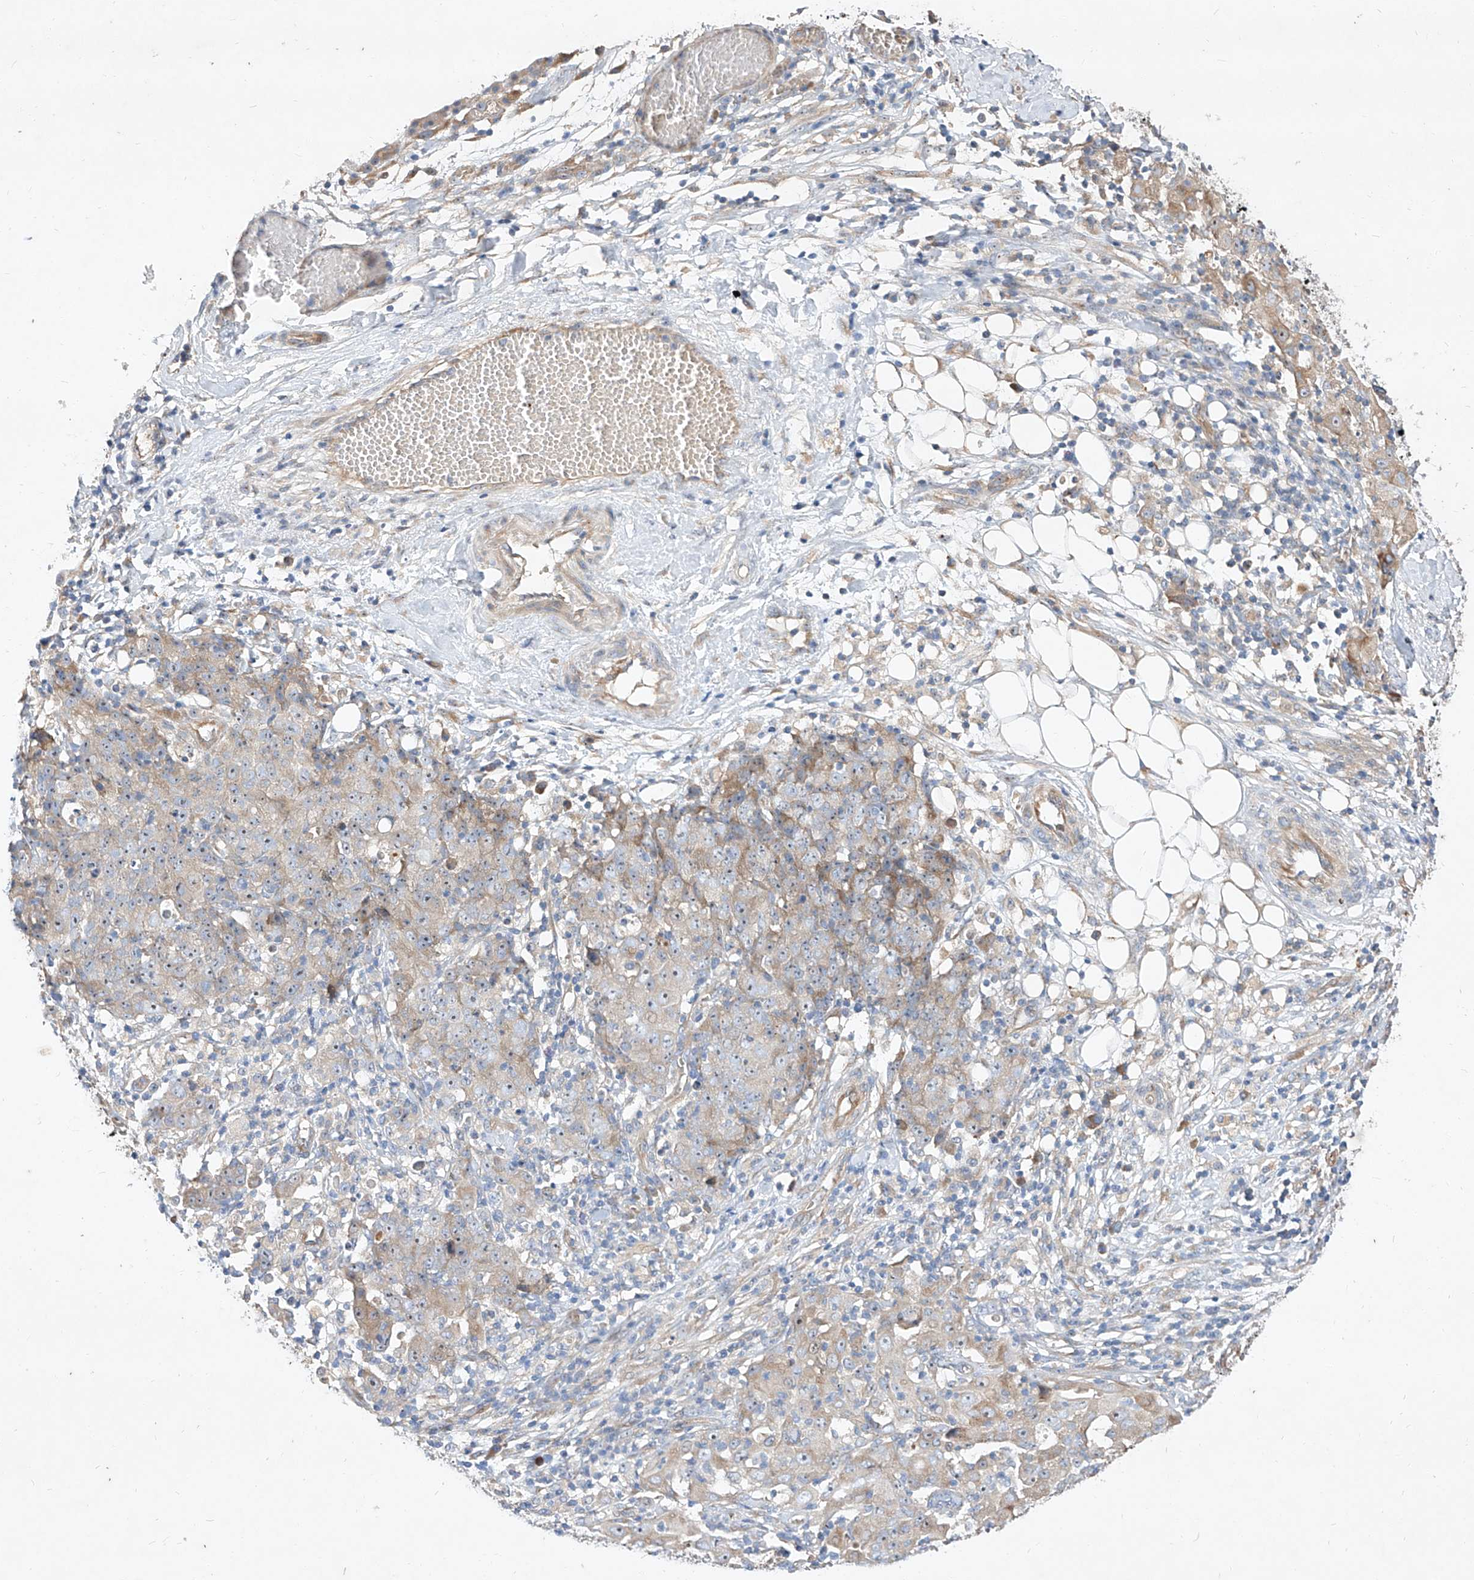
{"staining": {"intensity": "weak", "quantity": "<25%", "location": "cytoplasmic/membranous"}, "tissue": "ovarian cancer", "cell_type": "Tumor cells", "image_type": "cancer", "snomed": [{"axis": "morphology", "description": "Carcinoma, endometroid"}, {"axis": "topography", "description": "Ovary"}], "caption": "Tumor cells show no significant protein staining in ovarian endometroid carcinoma.", "gene": "DIRAS3", "patient": {"sex": "female", "age": 42}}